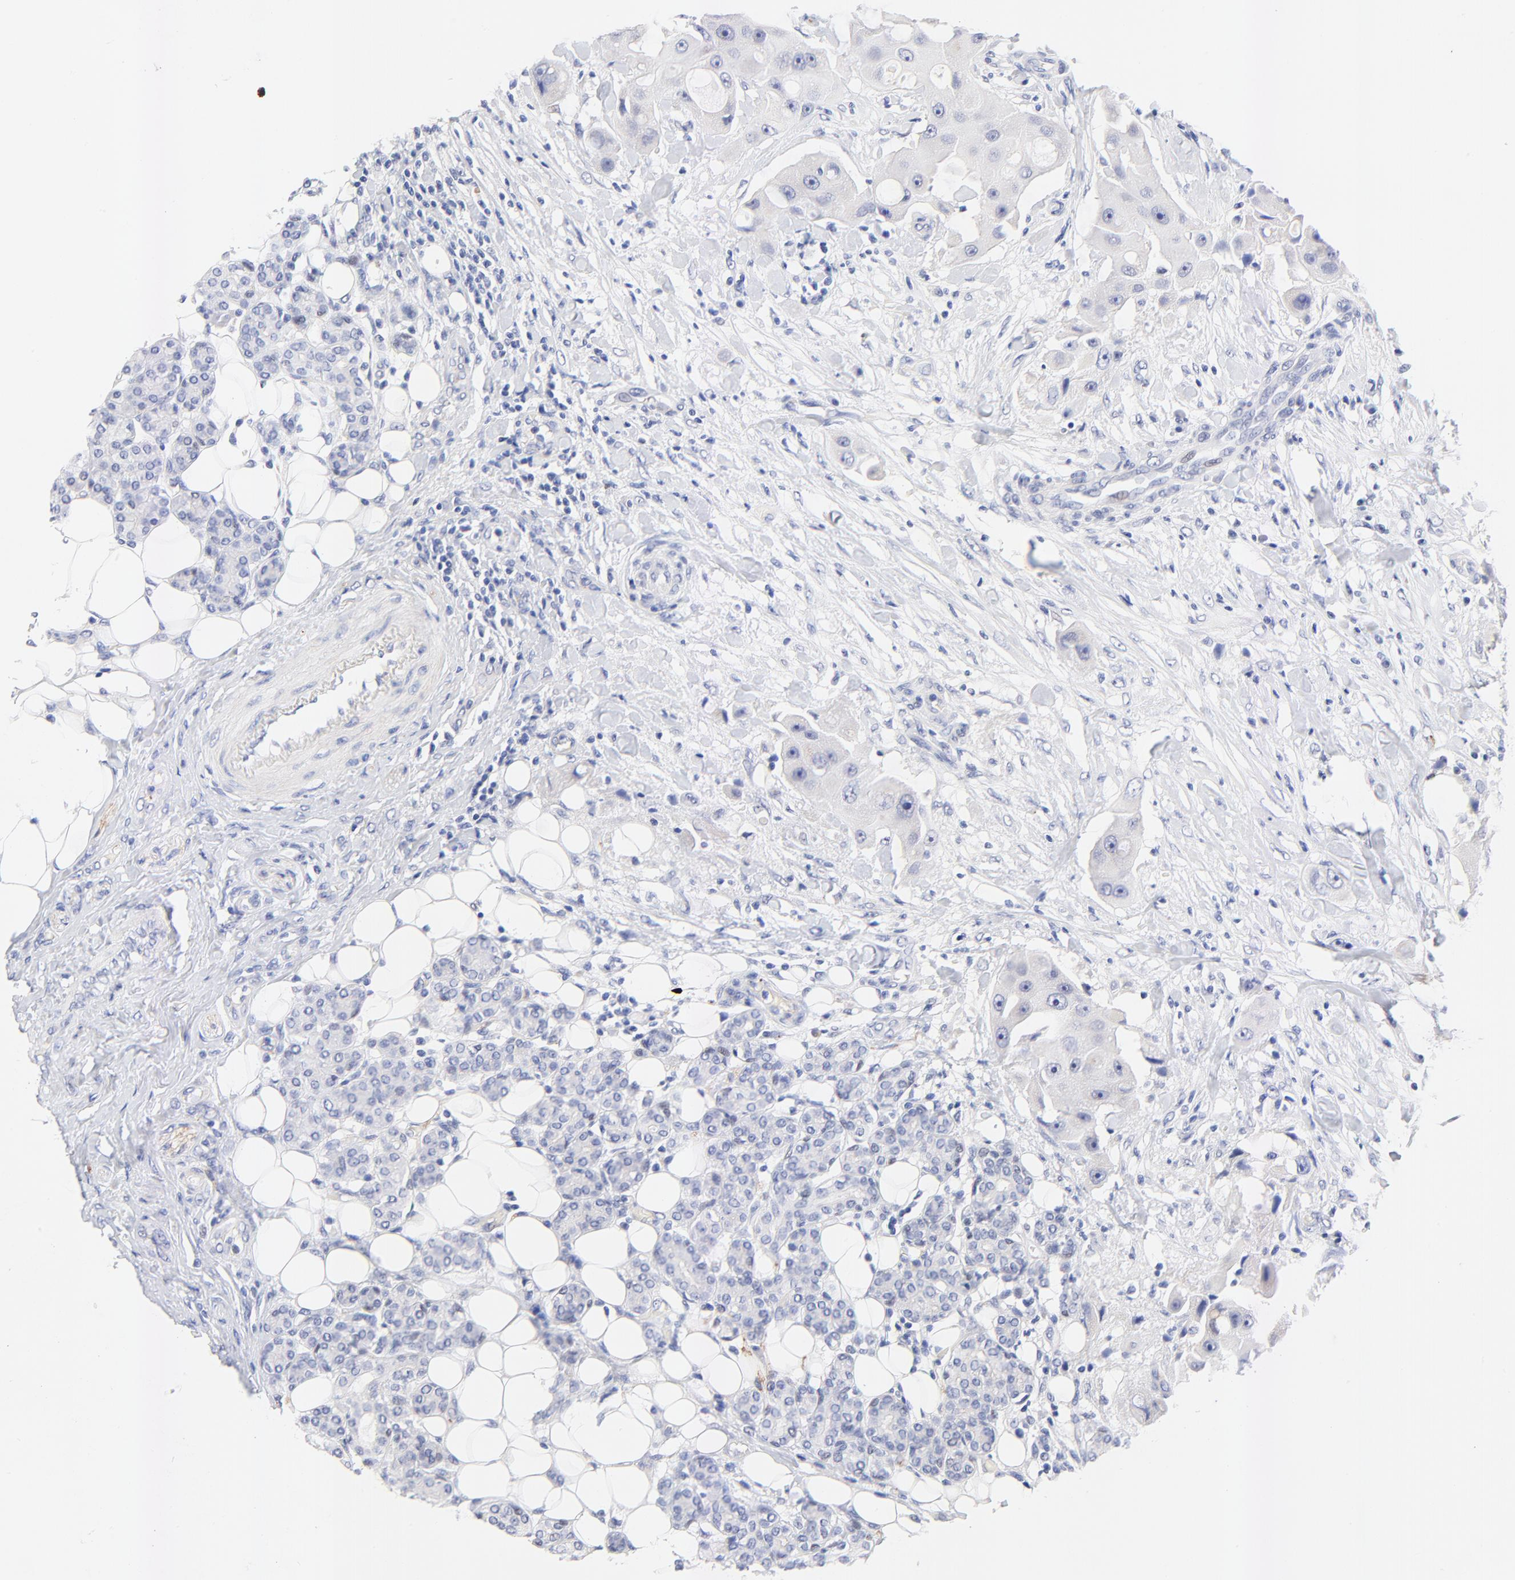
{"staining": {"intensity": "negative", "quantity": "none", "location": "none"}, "tissue": "head and neck cancer", "cell_type": "Tumor cells", "image_type": "cancer", "snomed": [{"axis": "morphology", "description": "Normal tissue, NOS"}, {"axis": "morphology", "description": "Adenocarcinoma, NOS"}, {"axis": "topography", "description": "Salivary gland"}, {"axis": "topography", "description": "Head-Neck"}], "caption": "Immunohistochemistry histopathology image of neoplastic tissue: human head and neck cancer stained with DAB (3,3'-diaminobenzidine) exhibits no significant protein expression in tumor cells.", "gene": "FAM117B", "patient": {"sex": "male", "age": 80}}